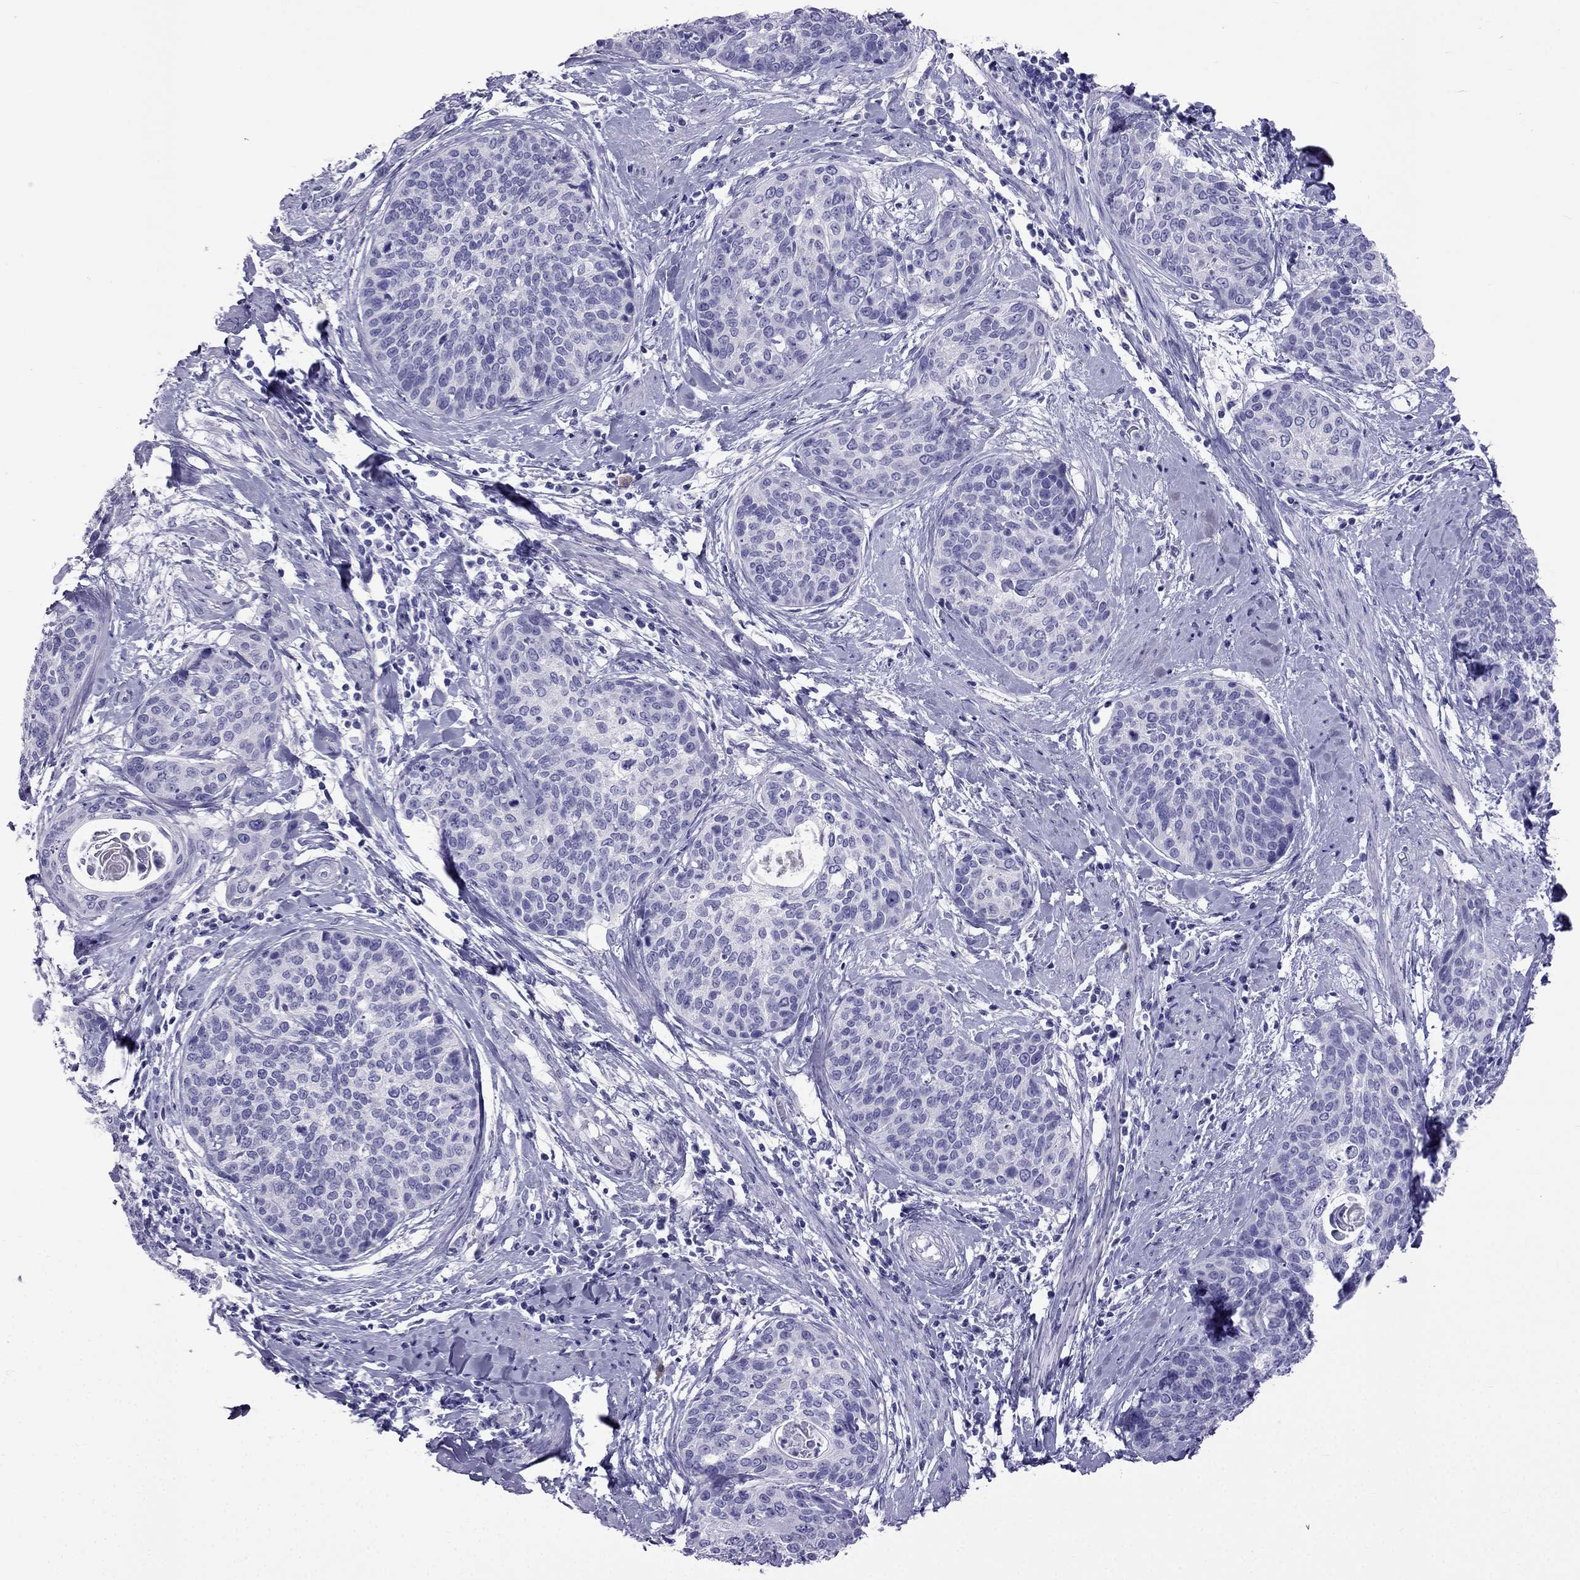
{"staining": {"intensity": "negative", "quantity": "none", "location": "none"}, "tissue": "cervical cancer", "cell_type": "Tumor cells", "image_type": "cancer", "snomed": [{"axis": "morphology", "description": "Squamous cell carcinoma, NOS"}, {"axis": "topography", "description": "Cervix"}], "caption": "High magnification brightfield microscopy of cervical squamous cell carcinoma stained with DAB (3,3'-diaminobenzidine) (brown) and counterstained with hematoxylin (blue): tumor cells show no significant staining. (Brightfield microscopy of DAB IHC at high magnification).", "gene": "ARR3", "patient": {"sex": "female", "age": 69}}